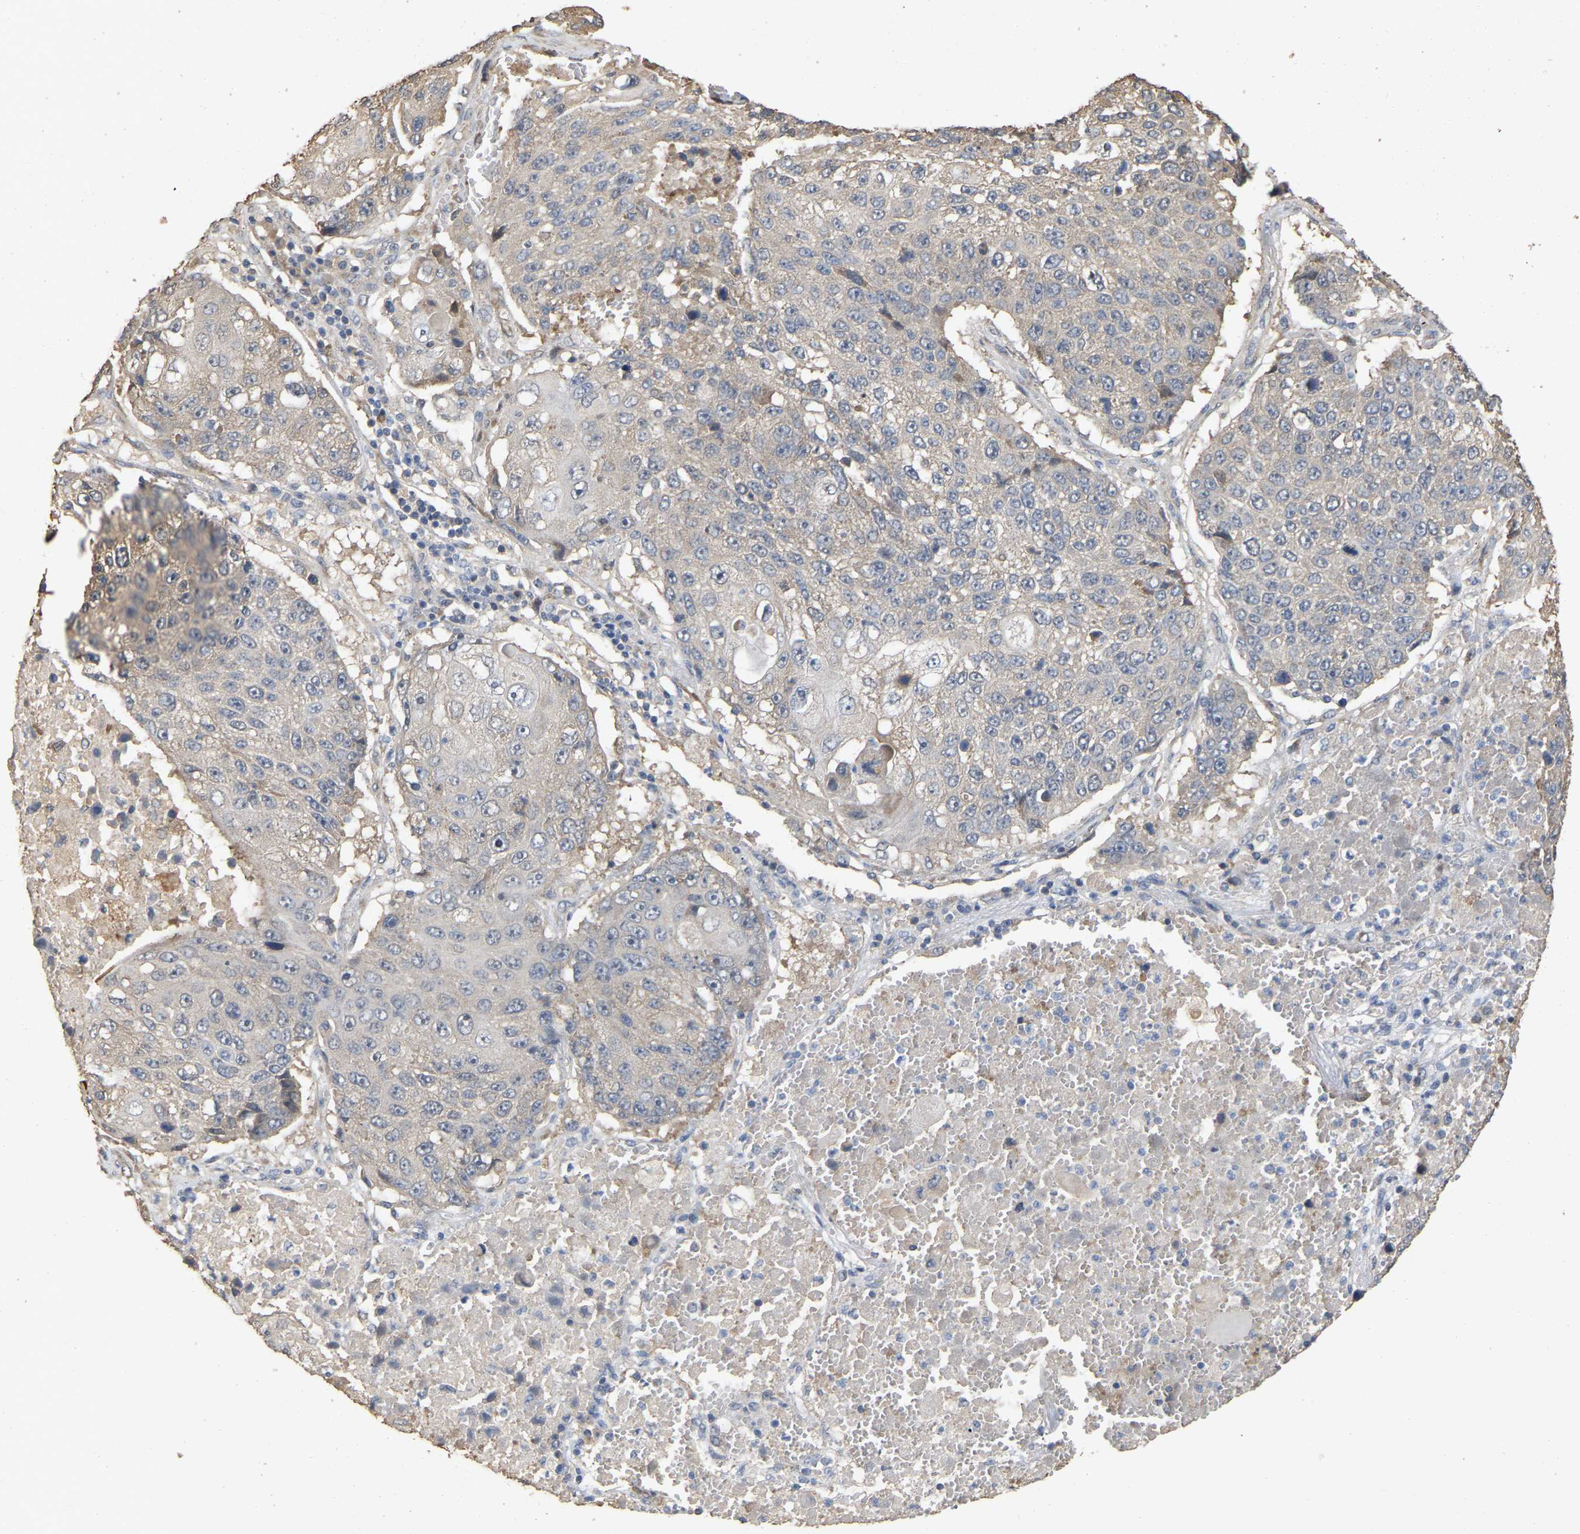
{"staining": {"intensity": "negative", "quantity": "none", "location": "none"}, "tissue": "lung cancer", "cell_type": "Tumor cells", "image_type": "cancer", "snomed": [{"axis": "morphology", "description": "Squamous cell carcinoma, NOS"}, {"axis": "topography", "description": "Lung"}], "caption": "Tumor cells show no significant protein staining in lung cancer.", "gene": "NCS1", "patient": {"sex": "male", "age": 61}}